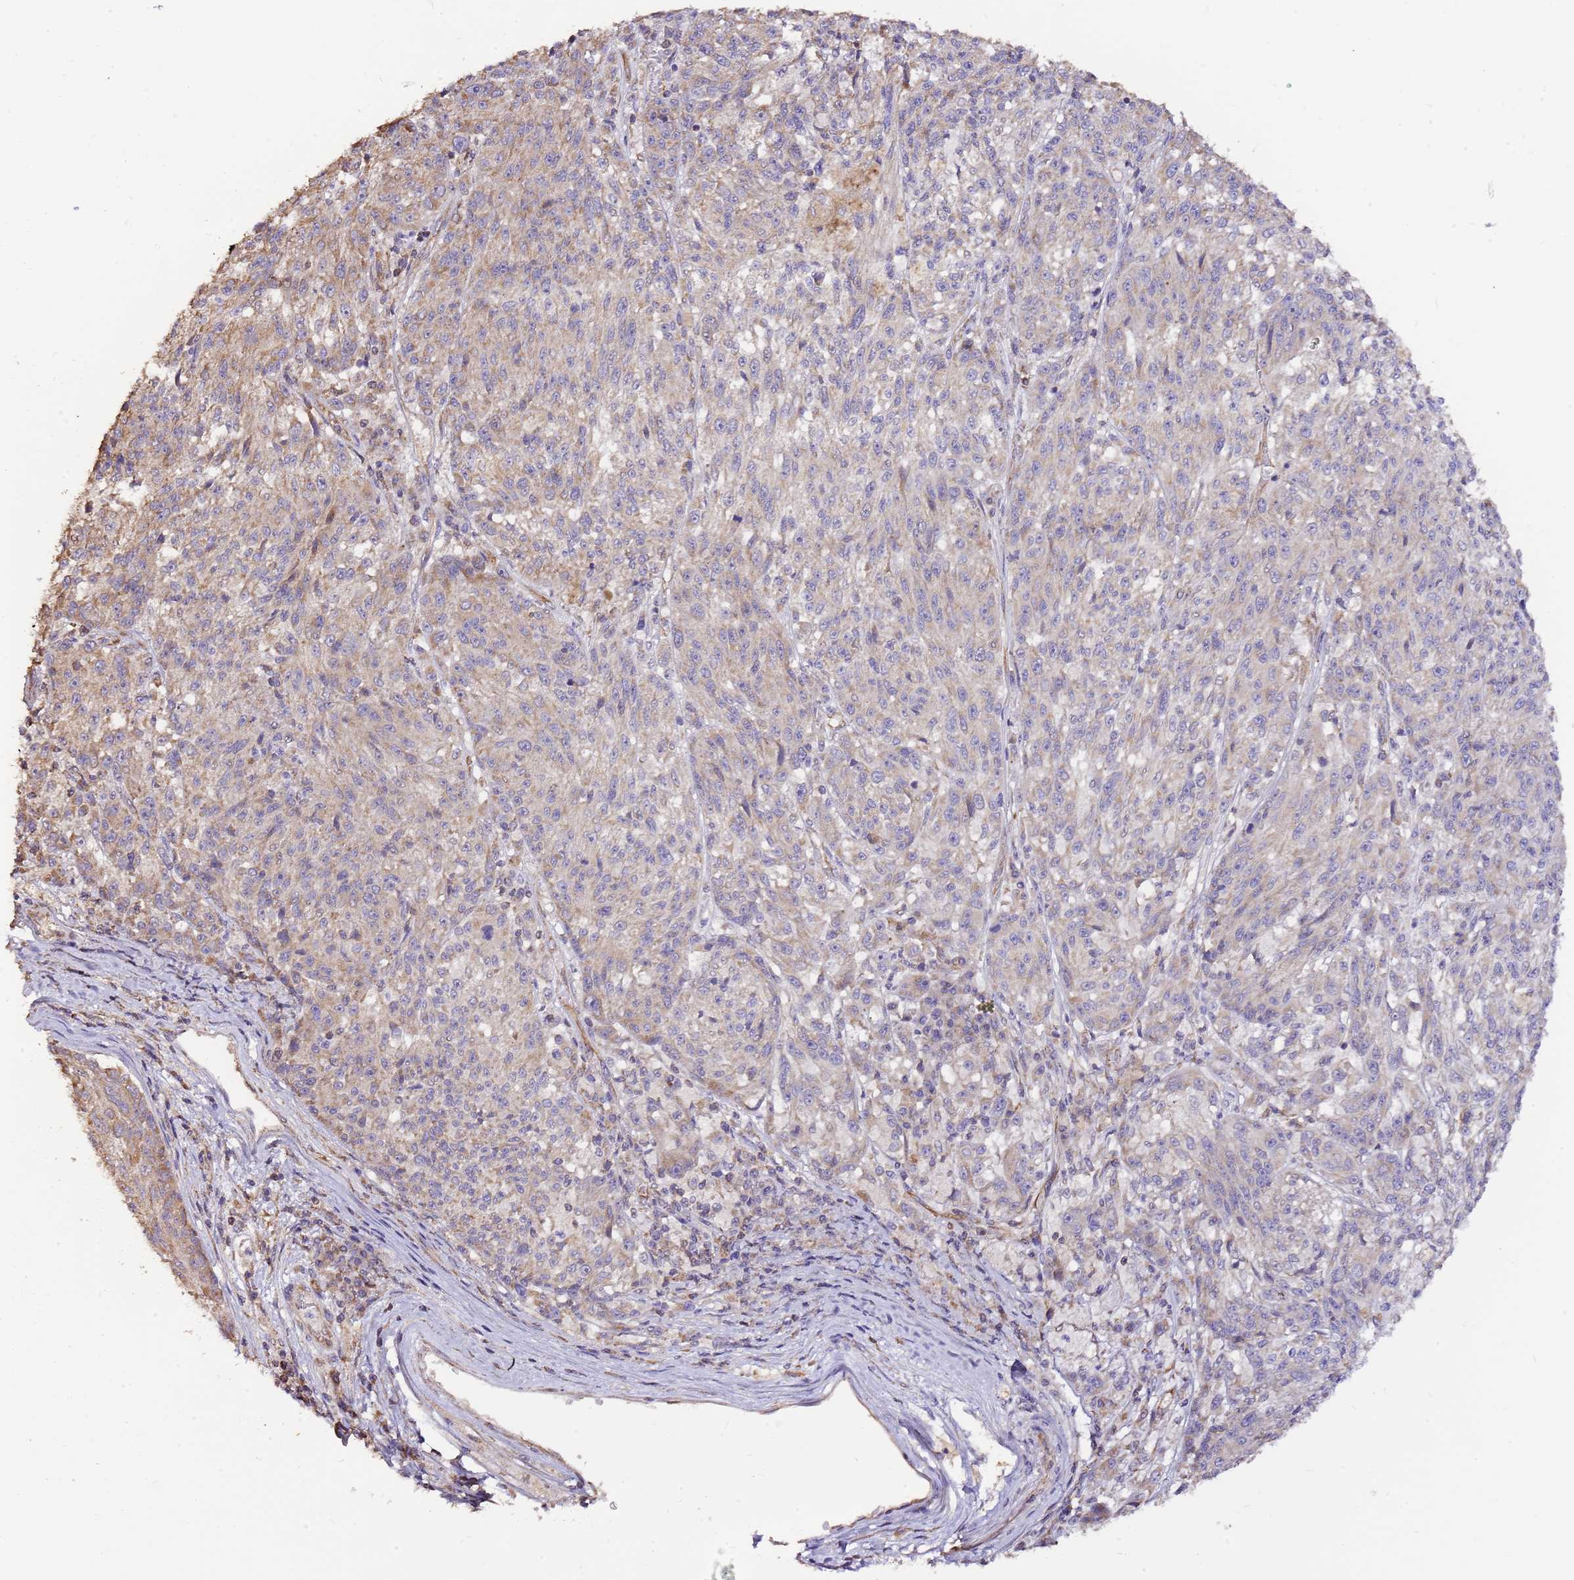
{"staining": {"intensity": "moderate", "quantity": "<25%", "location": "cytoplasmic/membranous"}, "tissue": "melanoma", "cell_type": "Tumor cells", "image_type": "cancer", "snomed": [{"axis": "morphology", "description": "Malignant melanoma, NOS"}, {"axis": "topography", "description": "Skin"}], "caption": "Immunohistochemistry staining of melanoma, which shows low levels of moderate cytoplasmic/membranous positivity in about <25% of tumor cells indicating moderate cytoplasmic/membranous protein staining. The staining was performed using DAB (brown) for protein detection and nuclei were counterstained in hematoxylin (blue).", "gene": "DOCK9", "patient": {"sex": "male", "age": 53}}